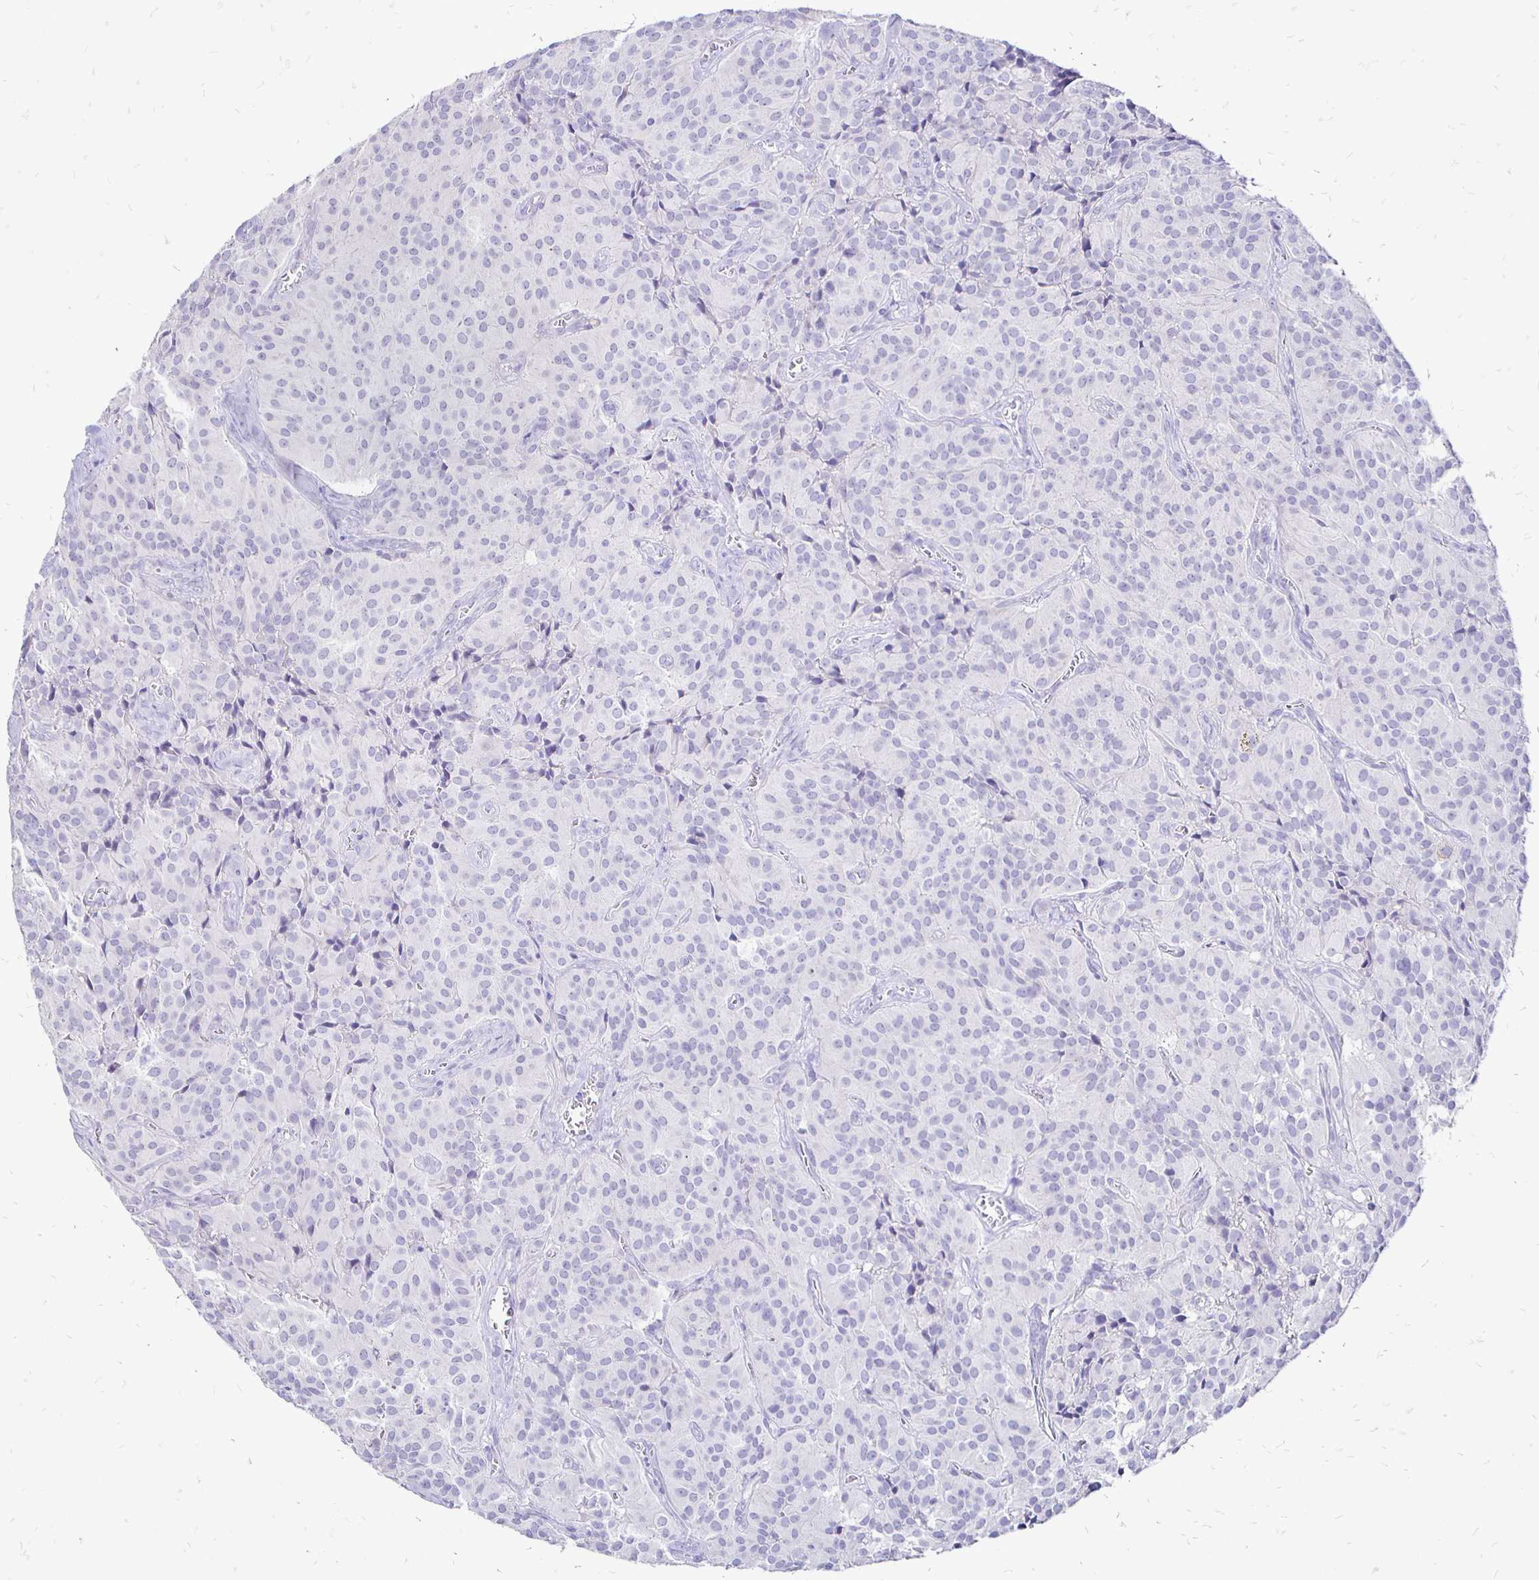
{"staining": {"intensity": "negative", "quantity": "none", "location": "none"}, "tissue": "glioma", "cell_type": "Tumor cells", "image_type": "cancer", "snomed": [{"axis": "morphology", "description": "Glioma, malignant, Low grade"}, {"axis": "topography", "description": "Brain"}], "caption": "Immunohistochemical staining of malignant glioma (low-grade) demonstrates no significant expression in tumor cells.", "gene": "IRGC", "patient": {"sex": "male", "age": 42}}